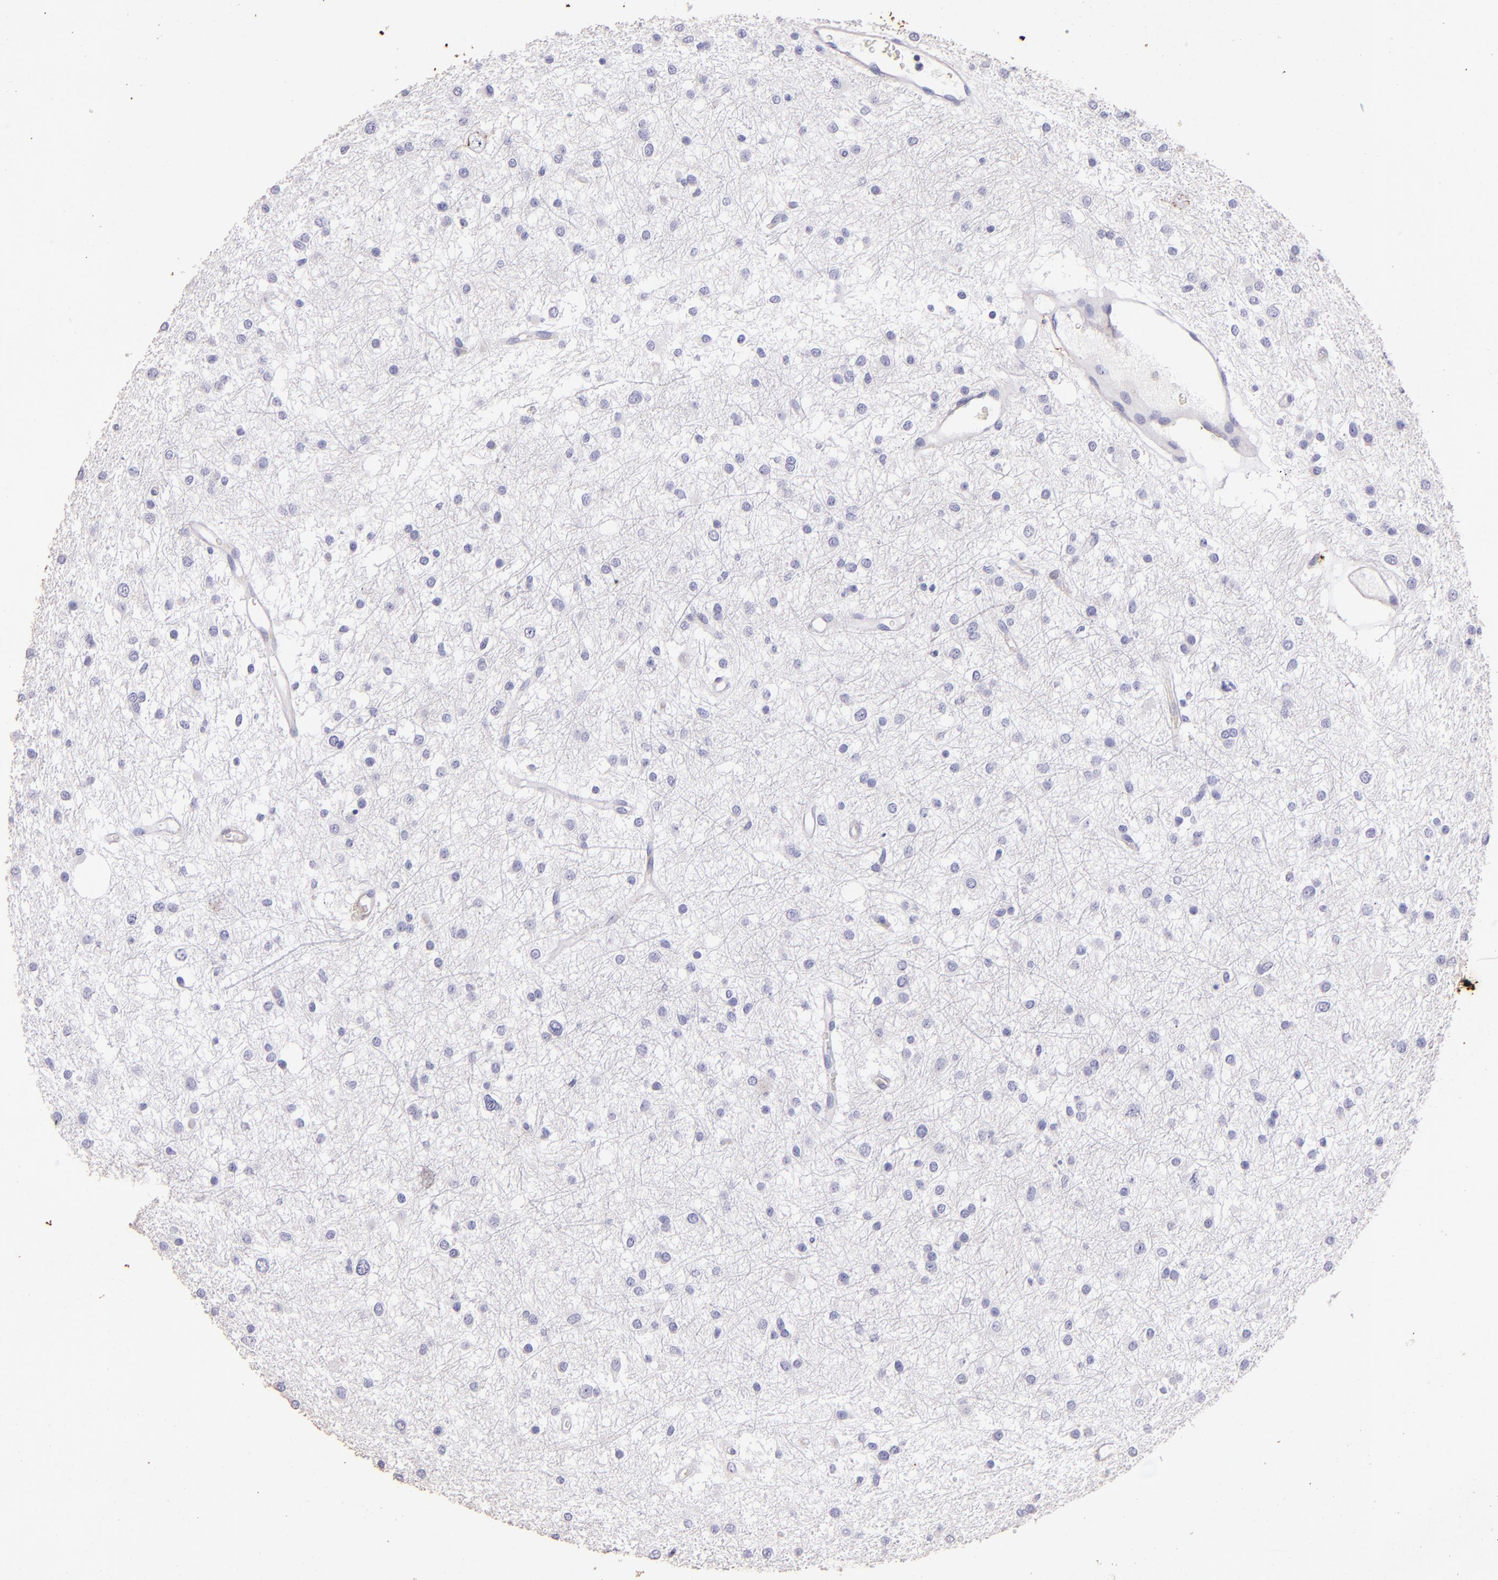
{"staining": {"intensity": "negative", "quantity": "none", "location": "none"}, "tissue": "glioma", "cell_type": "Tumor cells", "image_type": "cancer", "snomed": [{"axis": "morphology", "description": "Glioma, malignant, Low grade"}, {"axis": "topography", "description": "Brain"}], "caption": "Immunohistochemistry (IHC) photomicrograph of neoplastic tissue: human glioma stained with DAB shows no significant protein expression in tumor cells. The staining is performed using DAB (3,3'-diaminobenzidine) brown chromogen with nuclei counter-stained in using hematoxylin.", "gene": "RET", "patient": {"sex": "female", "age": 36}}